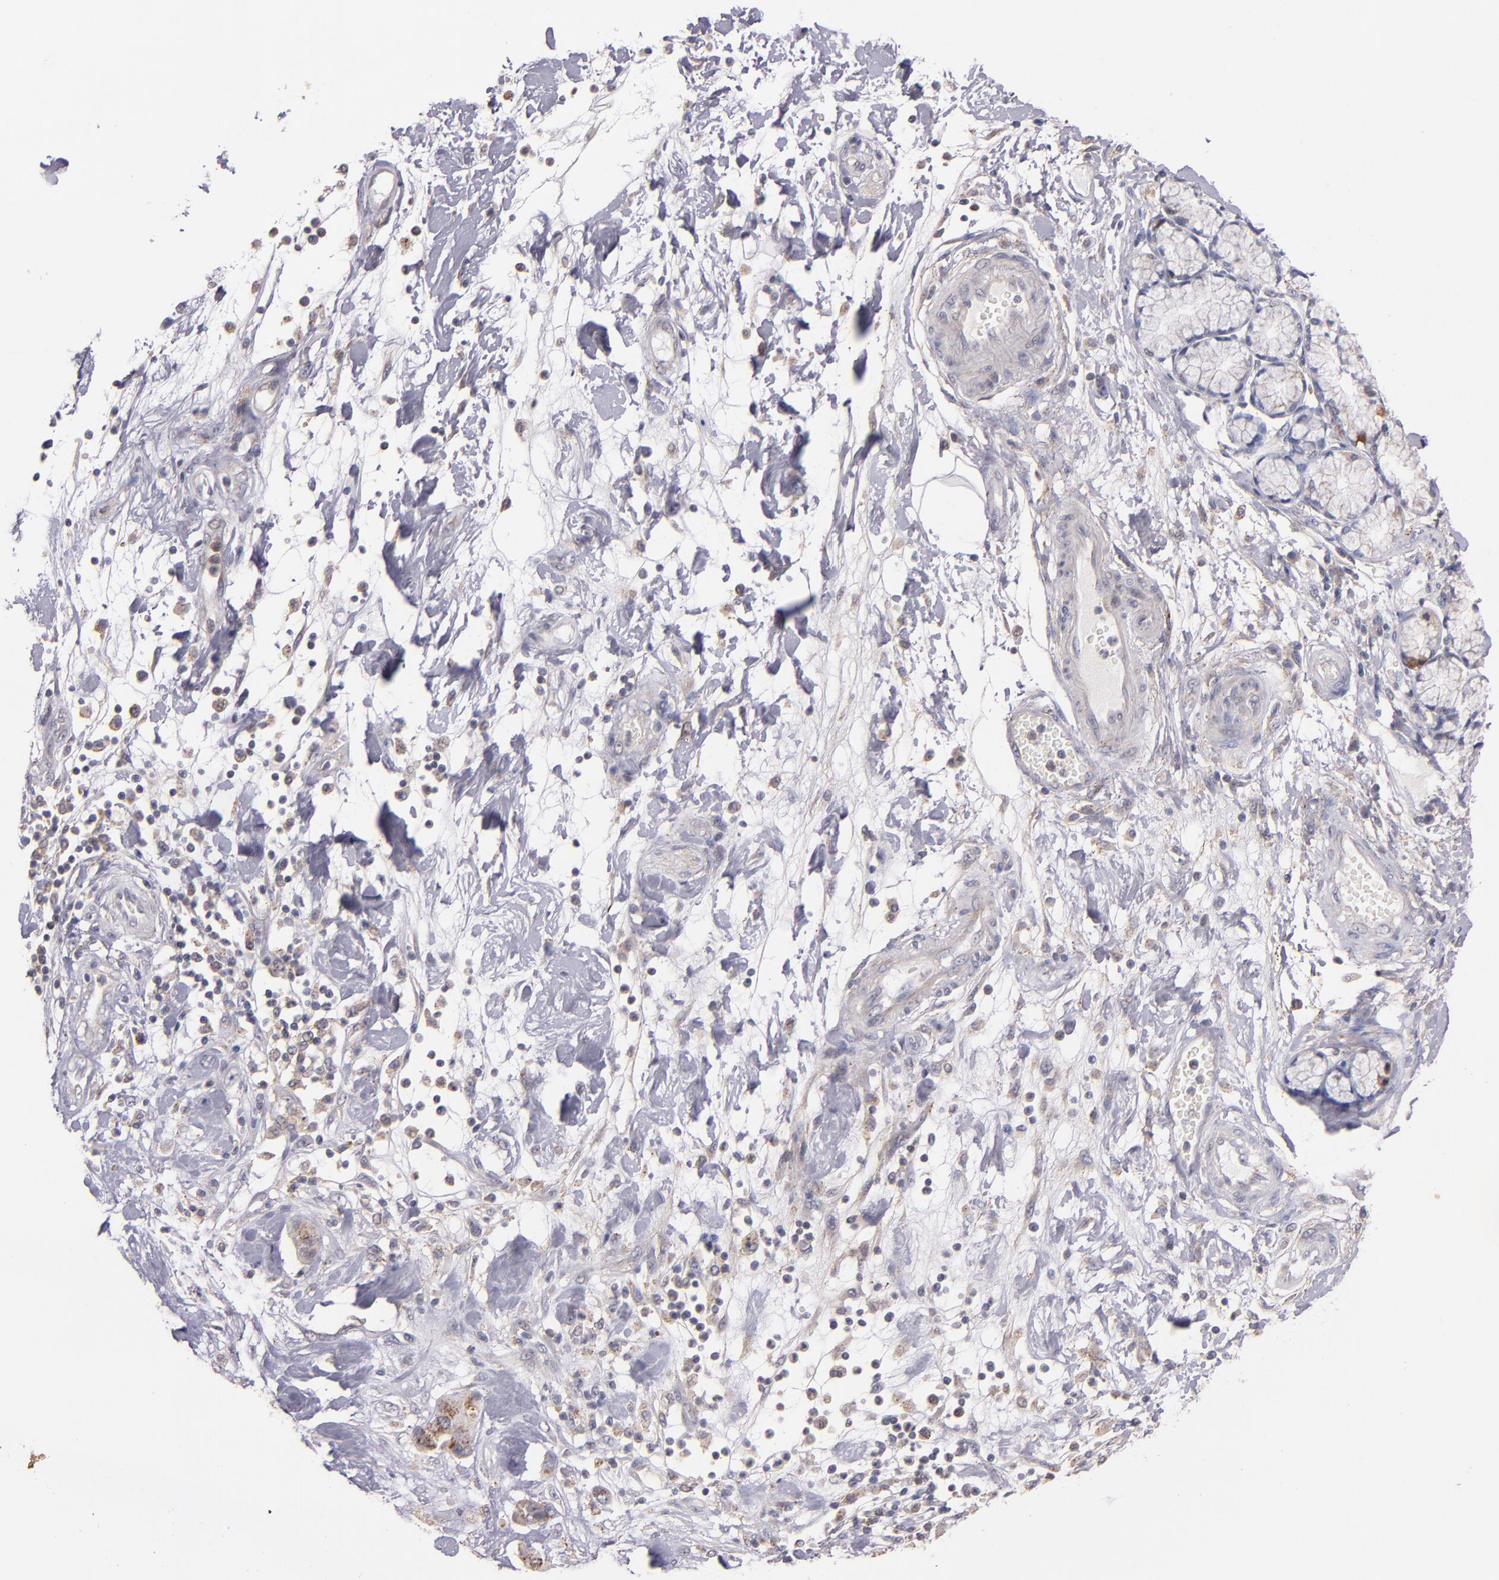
{"staining": {"intensity": "weak", "quantity": ">75%", "location": "cytoplasmic/membranous"}, "tissue": "pancreatic cancer", "cell_type": "Tumor cells", "image_type": "cancer", "snomed": [{"axis": "morphology", "description": "Adenocarcinoma, NOS"}, {"axis": "morphology", "description": "Adenocarcinoma, metastatic, NOS"}, {"axis": "topography", "description": "Lymph node"}, {"axis": "topography", "description": "Pancreas"}, {"axis": "topography", "description": "Duodenum"}], "caption": "An IHC micrograph of tumor tissue is shown. Protein staining in brown highlights weak cytoplasmic/membranous positivity in pancreatic cancer within tumor cells. The staining was performed using DAB, with brown indicating positive protein expression. Nuclei are stained blue with hematoxylin.", "gene": "SYP", "patient": {"sex": "female", "age": 64}}